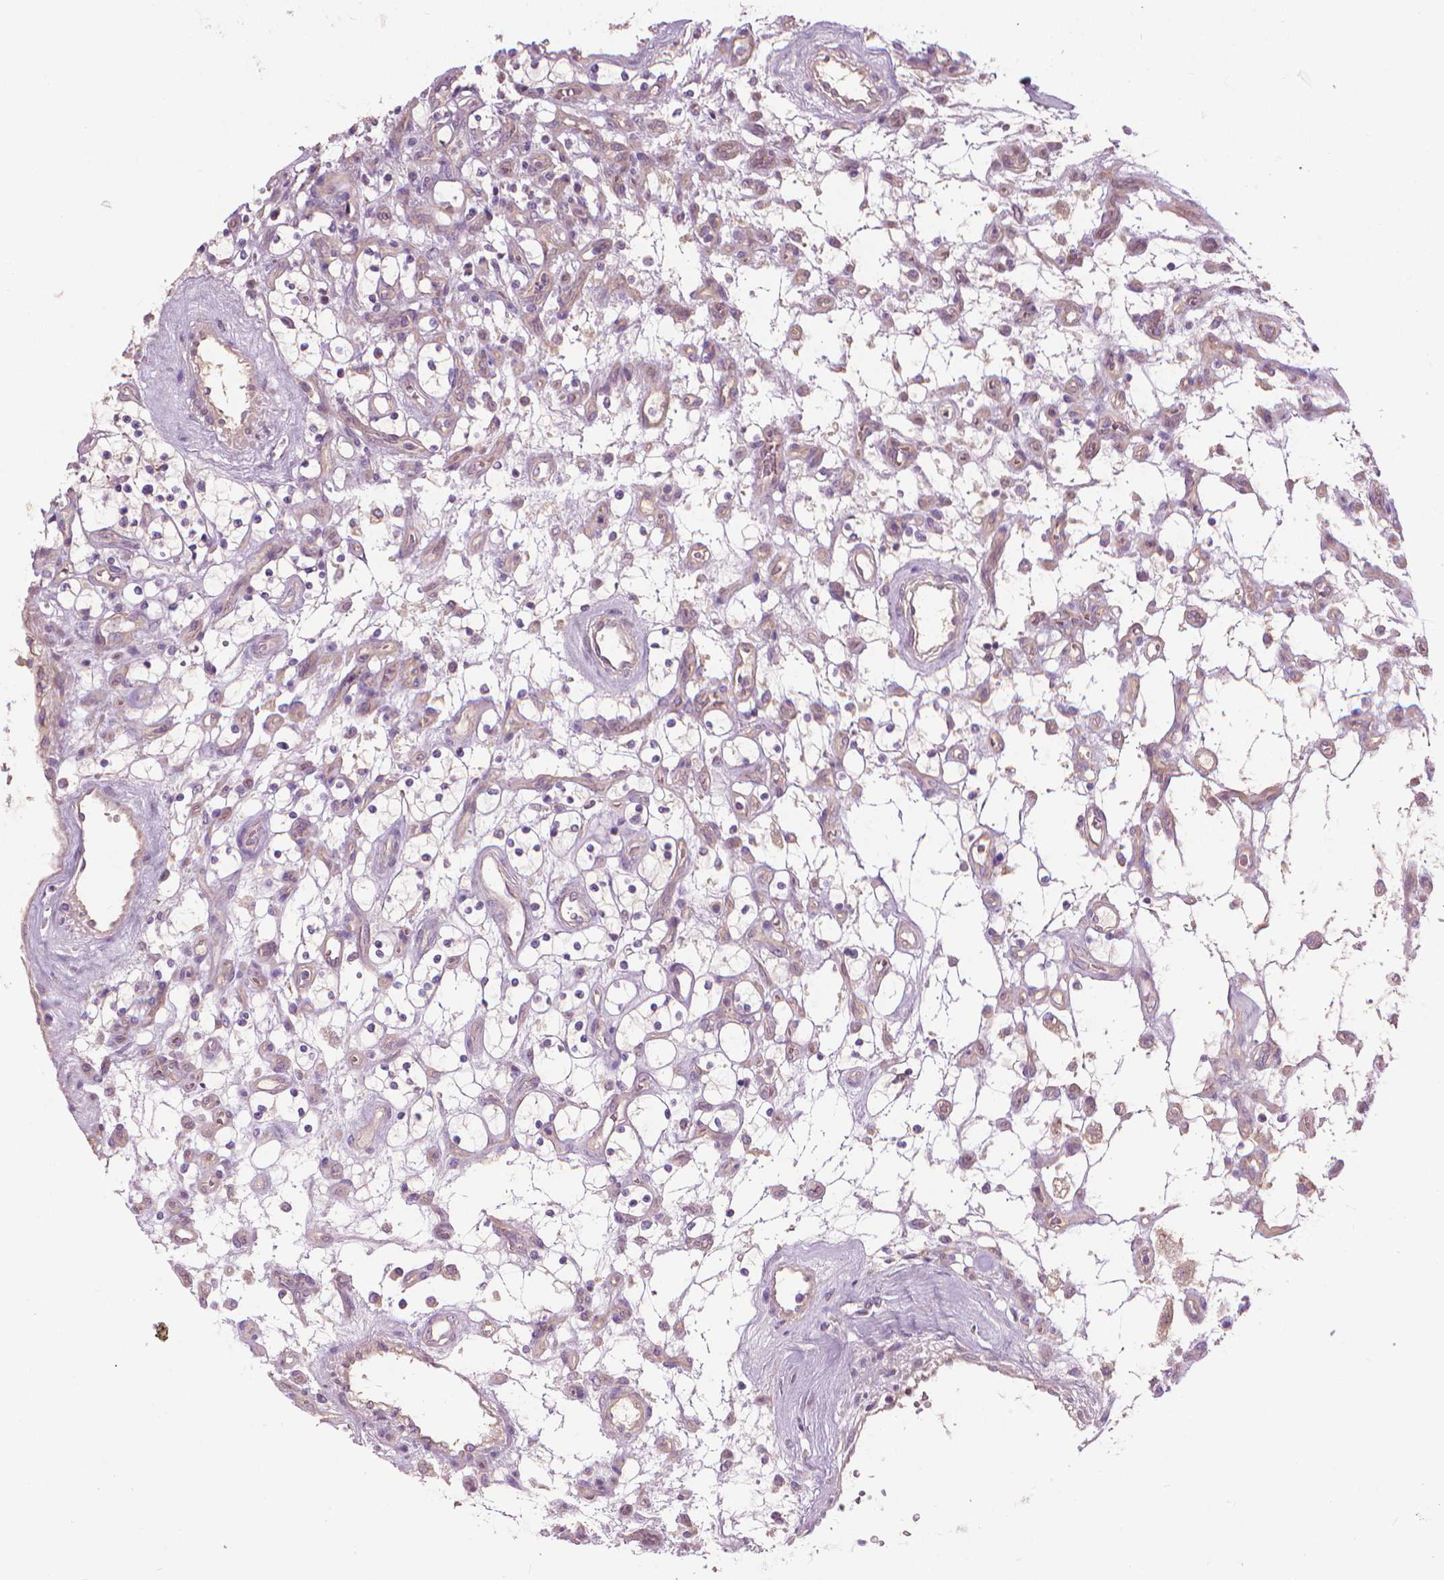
{"staining": {"intensity": "negative", "quantity": "none", "location": "none"}, "tissue": "renal cancer", "cell_type": "Tumor cells", "image_type": "cancer", "snomed": [{"axis": "morphology", "description": "Adenocarcinoma, NOS"}, {"axis": "topography", "description": "Kidney"}], "caption": "Image shows no significant protein staining in tumor cells of renal cancer.", "gene": "RIIAD1", "patient": {"sex": "female", "age": 69}}